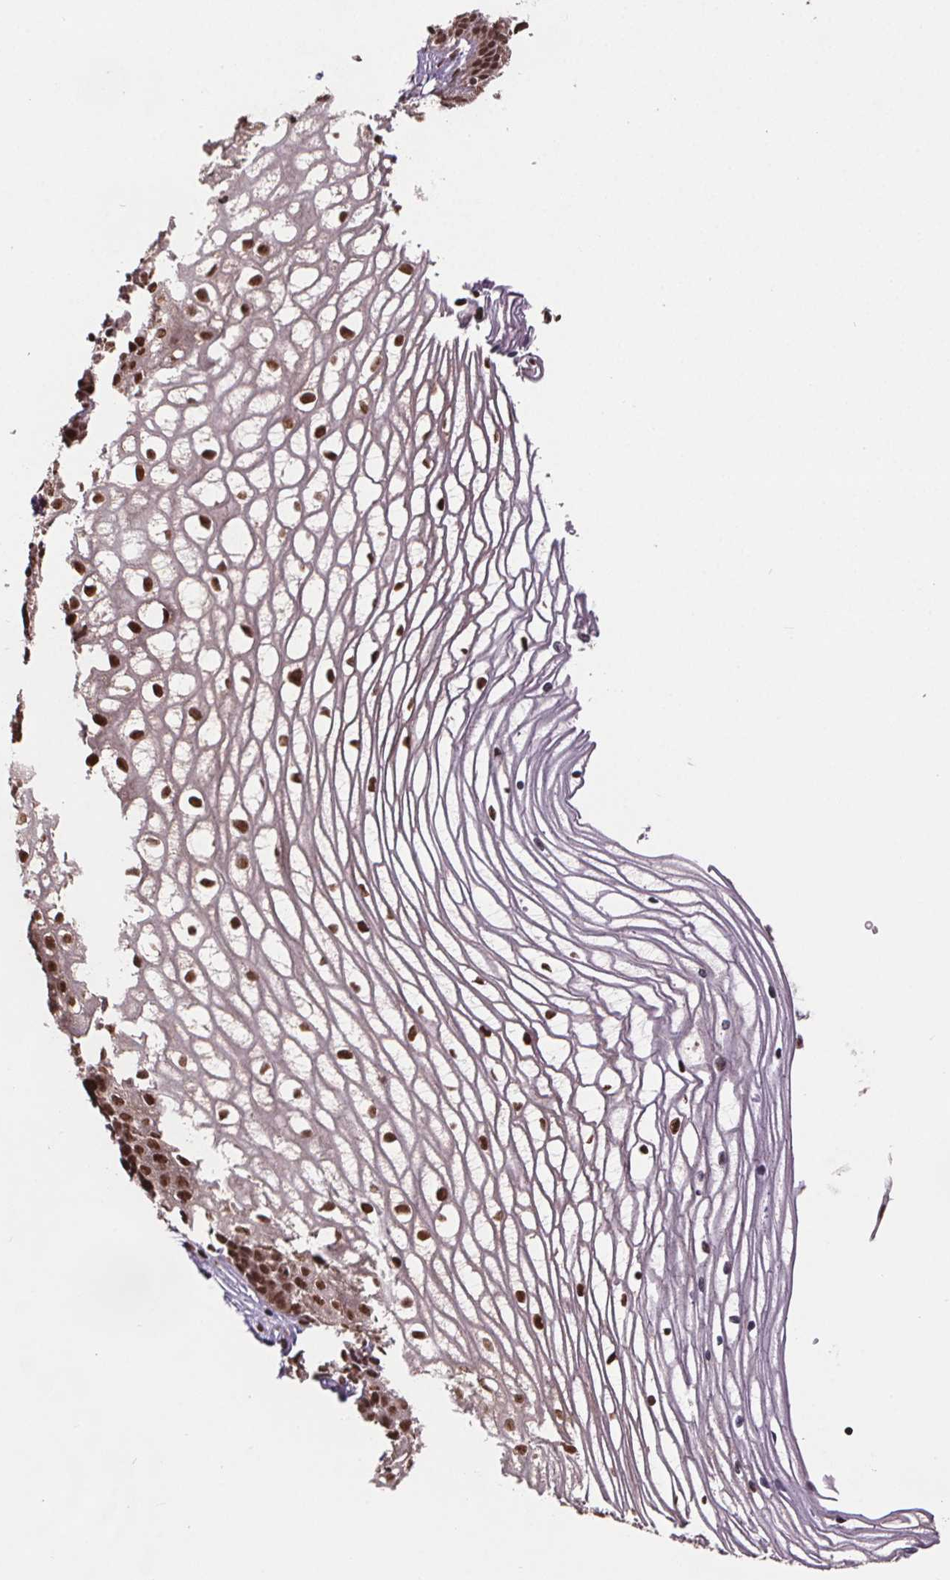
{"staining": {"intensity": "strong", "quantity": ">75%", "location": "nuclear"}, "tissue": "cervix", "cell_type": "Glandular cells", "image_type": "normal", "snomed": [{"axis": "morphology", "description": "Normal tissue, NOS"}, {"axis": "topography", "description": "Cervix"}], "caption": "Cervix stained for a protein displays strong nuclear positivity in glandular cells. (DAB (3,3'-diaminobenzidine) IHC, brown staining for protein, blue staining for nuclei).", "gene": "JARID2", "patient": {"sex": "female", "age": 40}}